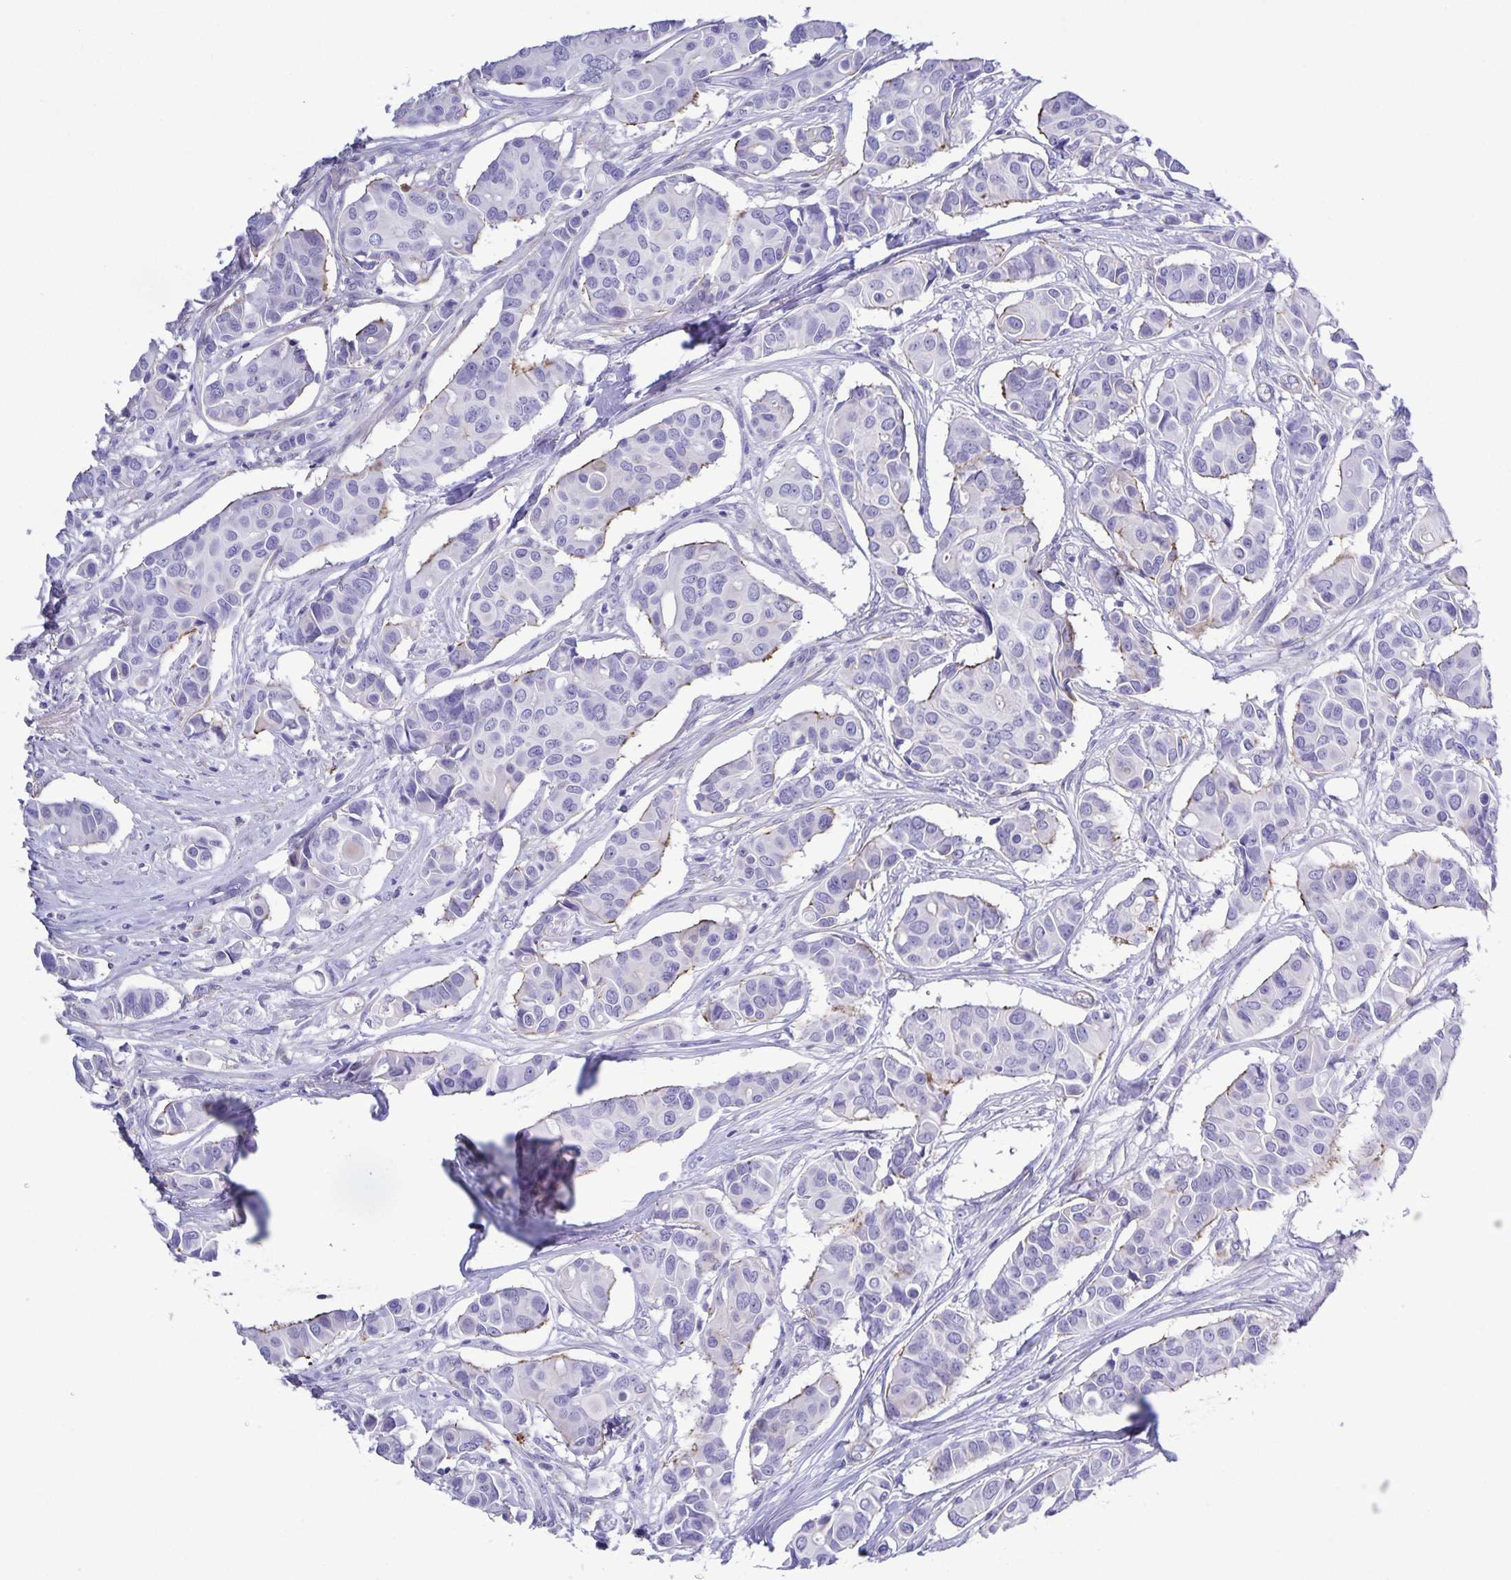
{"staining": {"intensity": "negative", "quantity": "none", "location": "none"}, "tissue": "breast cancer", "cell_type": "Tumor cells", "image_type": "cancer", "snomed": [{"axis": "morphology", "description": "Normal tissue, NOS"}, {"axis": "morphology", "description": "Duct carcinoma"}, {"axis": "topography", "description": "Skin"}, {"axis": "topography", "description": "Breast"}], "caption": "This is an immunohistochemistry (IHC) image of human breast cancer (infiltrating ductal carcinoma). There is no staining in tumor cells.", "gene": "UBQLN3", "patient": {"sex": "female", "age": 54}}